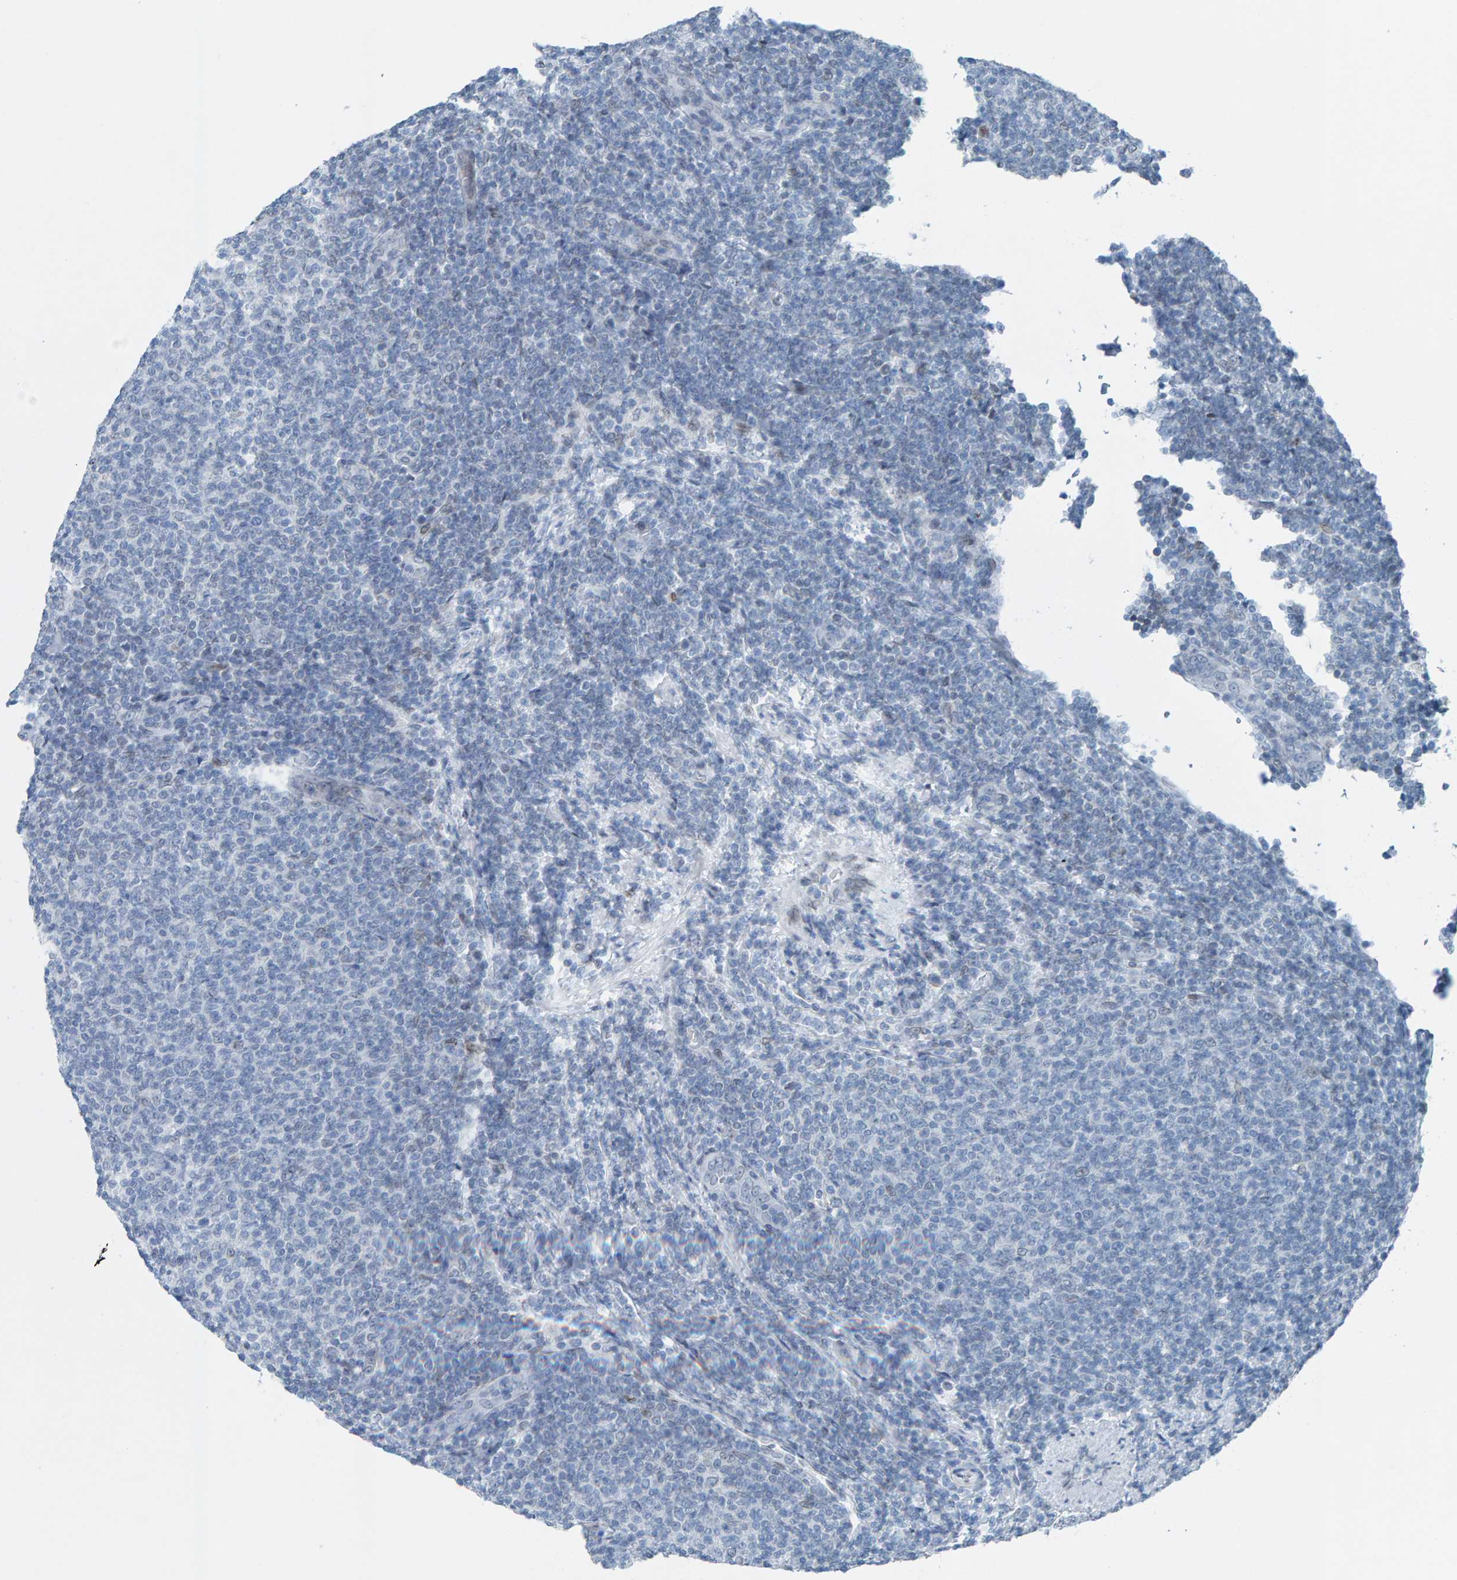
{"staining": {"intensity": "negative", "quantity": "none", "location": "none"}, "tissue": "lymphoma", "cell_type": "Tumor cells", "image_type": "cancer", "snomed": [{"axis": "morphology", "description": "Malignant lymphoma, non-Hodgkin's type, Low grade"}, {"axis": "topography", "description": "Lymph node"}], "caption": "Tumor cells show no significant positivity in low-grade malignant lymphoma, non-Hodgkin's type.", "gene": "LMNB2", "patient": {"sex": "male", "age": 66}}